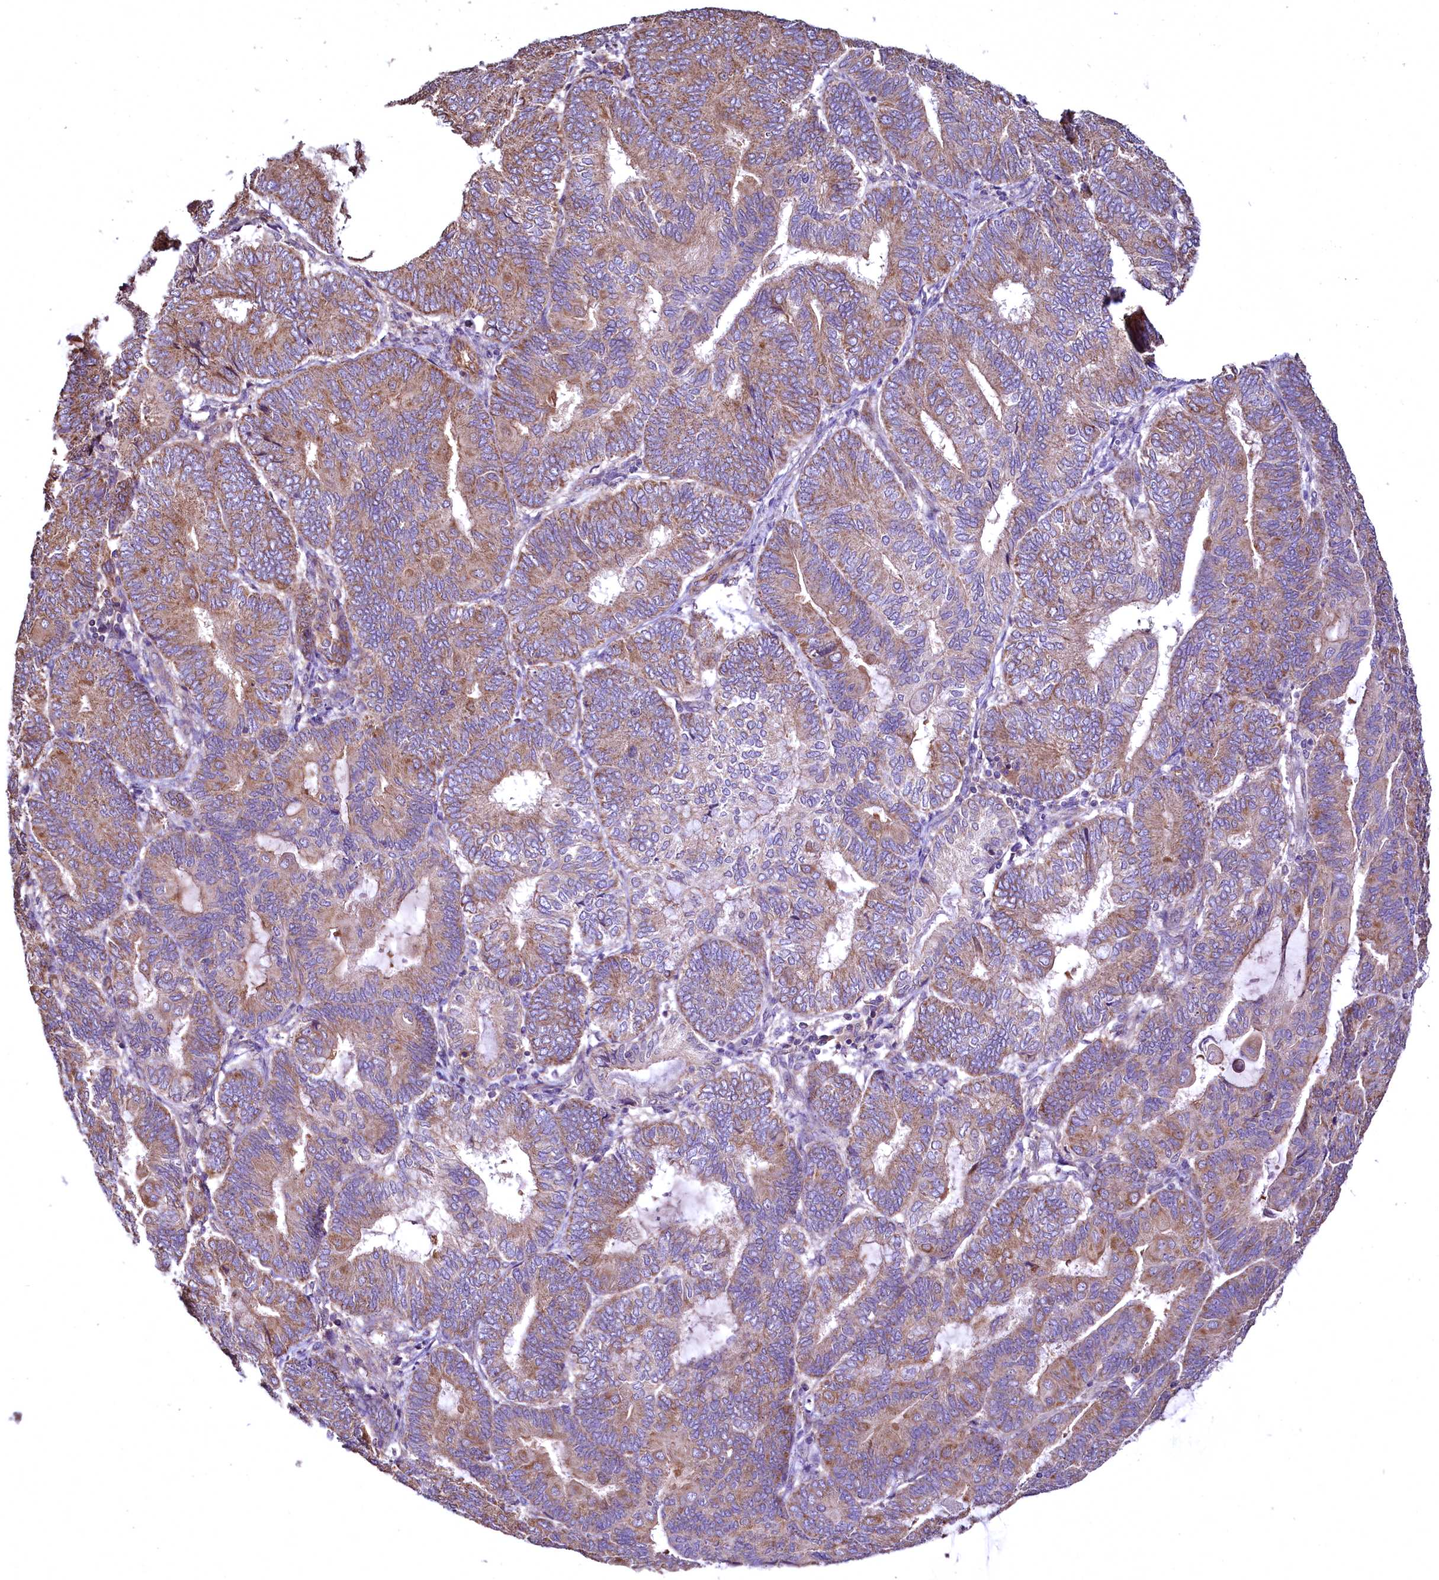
{"staining": {"intensity": "moderate", "quantity": ">75%", "location": "cytoplasmic/membranous"}, "tissue": "endometrial cancer", "cell_type": "Tumor cells", "image_type": "cancer", "snomed": [{"axis": "morphology", "description": "Adenocarcinoma, NOS"}, {"axis": "topography", "description": "Endometrium"}], "caption": "Moderate cytoplasmic/membranous expression is identified in about >75% of tumor cells in endometrial adenocarcinoma.", "gene": "TBCEL", "patient": {"sex": "female", "age": 81}}